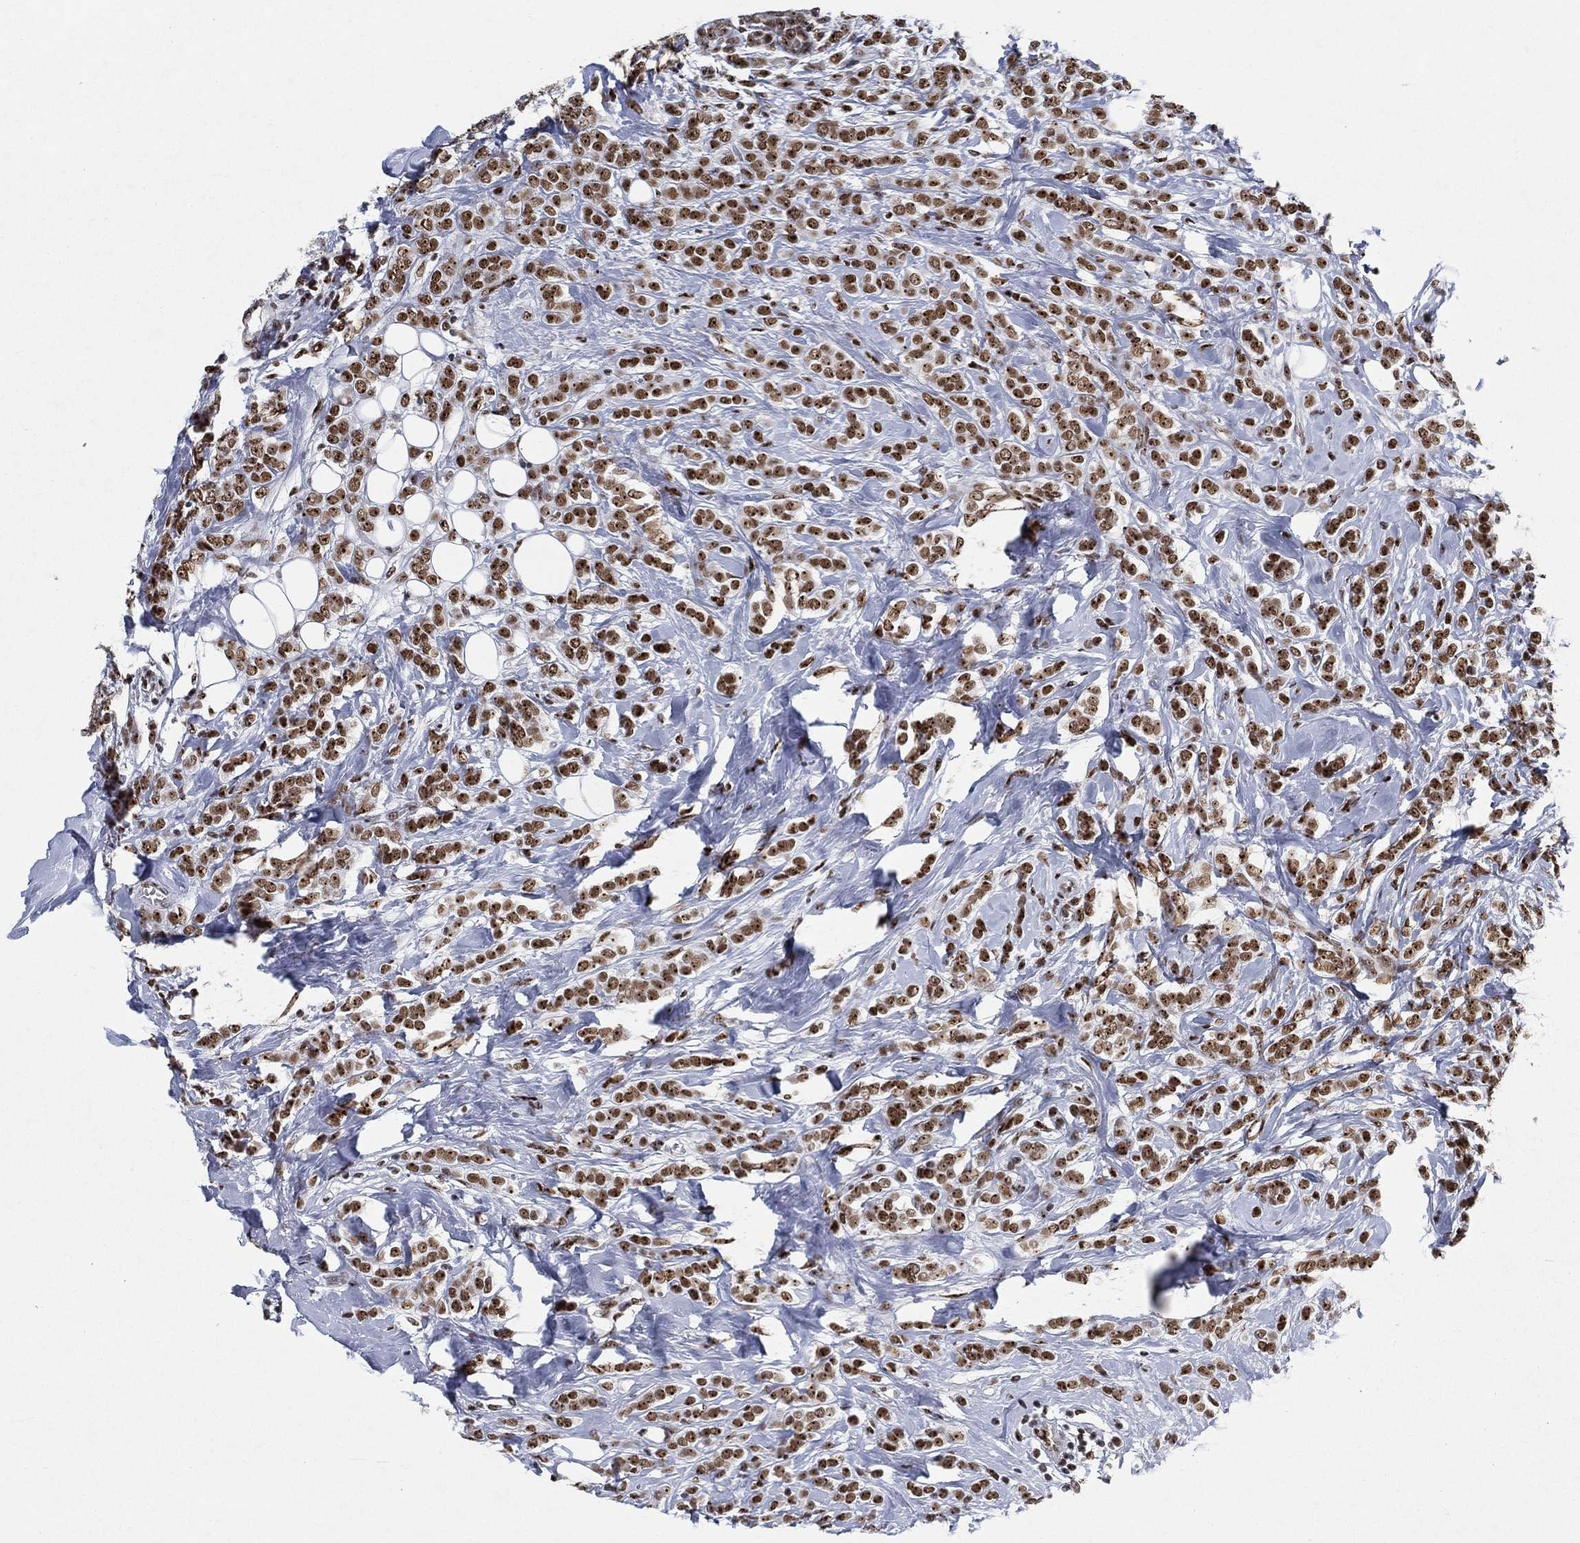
{"staining": {"intensity": "strong", "quantity": ">75%", "location": "nuclear"}, "tissue": "breast cancer", "cell_type": "Tumor cells", "image_type": "cancer", "snomed": [{"axis": "morphology", "description": "Lobular carcinoma"}, {"axis": "topography", "description": "Breast"}], "caption": "About >75% of tumor cells in lobular carcinoma (breast) reveal strong nuclear protein positivity as visualized by brown immunohistochemical staining.", "gene": "DDX27", "patient": {"sex": "female", "age": 49}}